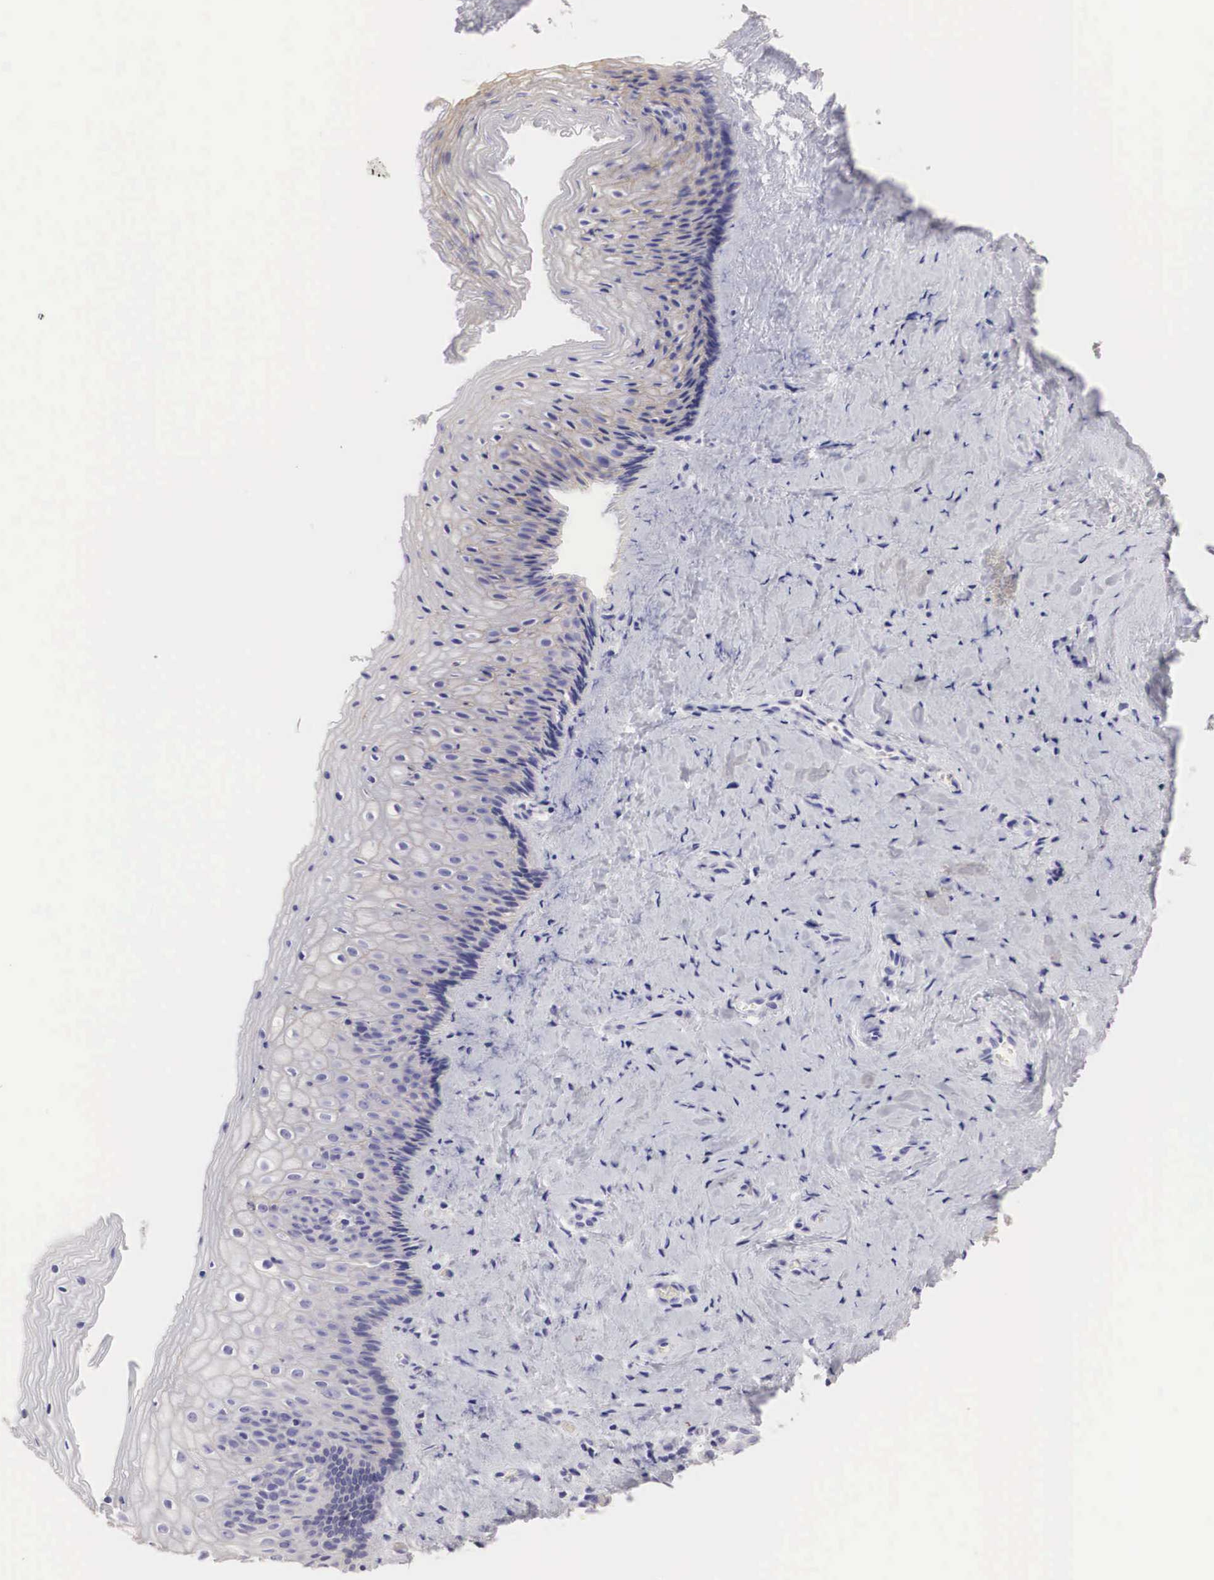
{"staining": {"intensity": "weak", "quantity": "<25%", "location": "cytoplasmic/membranous"}, "tissue": "vagina", "cell_type": "Squamous epithelial cells", "image_type": "normal", "snomed": [{"axis": "morphology", "description": "Normal tissue, NOS"}, {"axis": "topography", "description": "Vagina"}], "caption": "Immunohistochemistry (IHC) photomicrograph of unremarkable vagina stained for a protein (brown), which shows no positivity in squamous epithelial cells.", "gene": "ERBB2", "patient": {"sex": "female", "age": 46}}